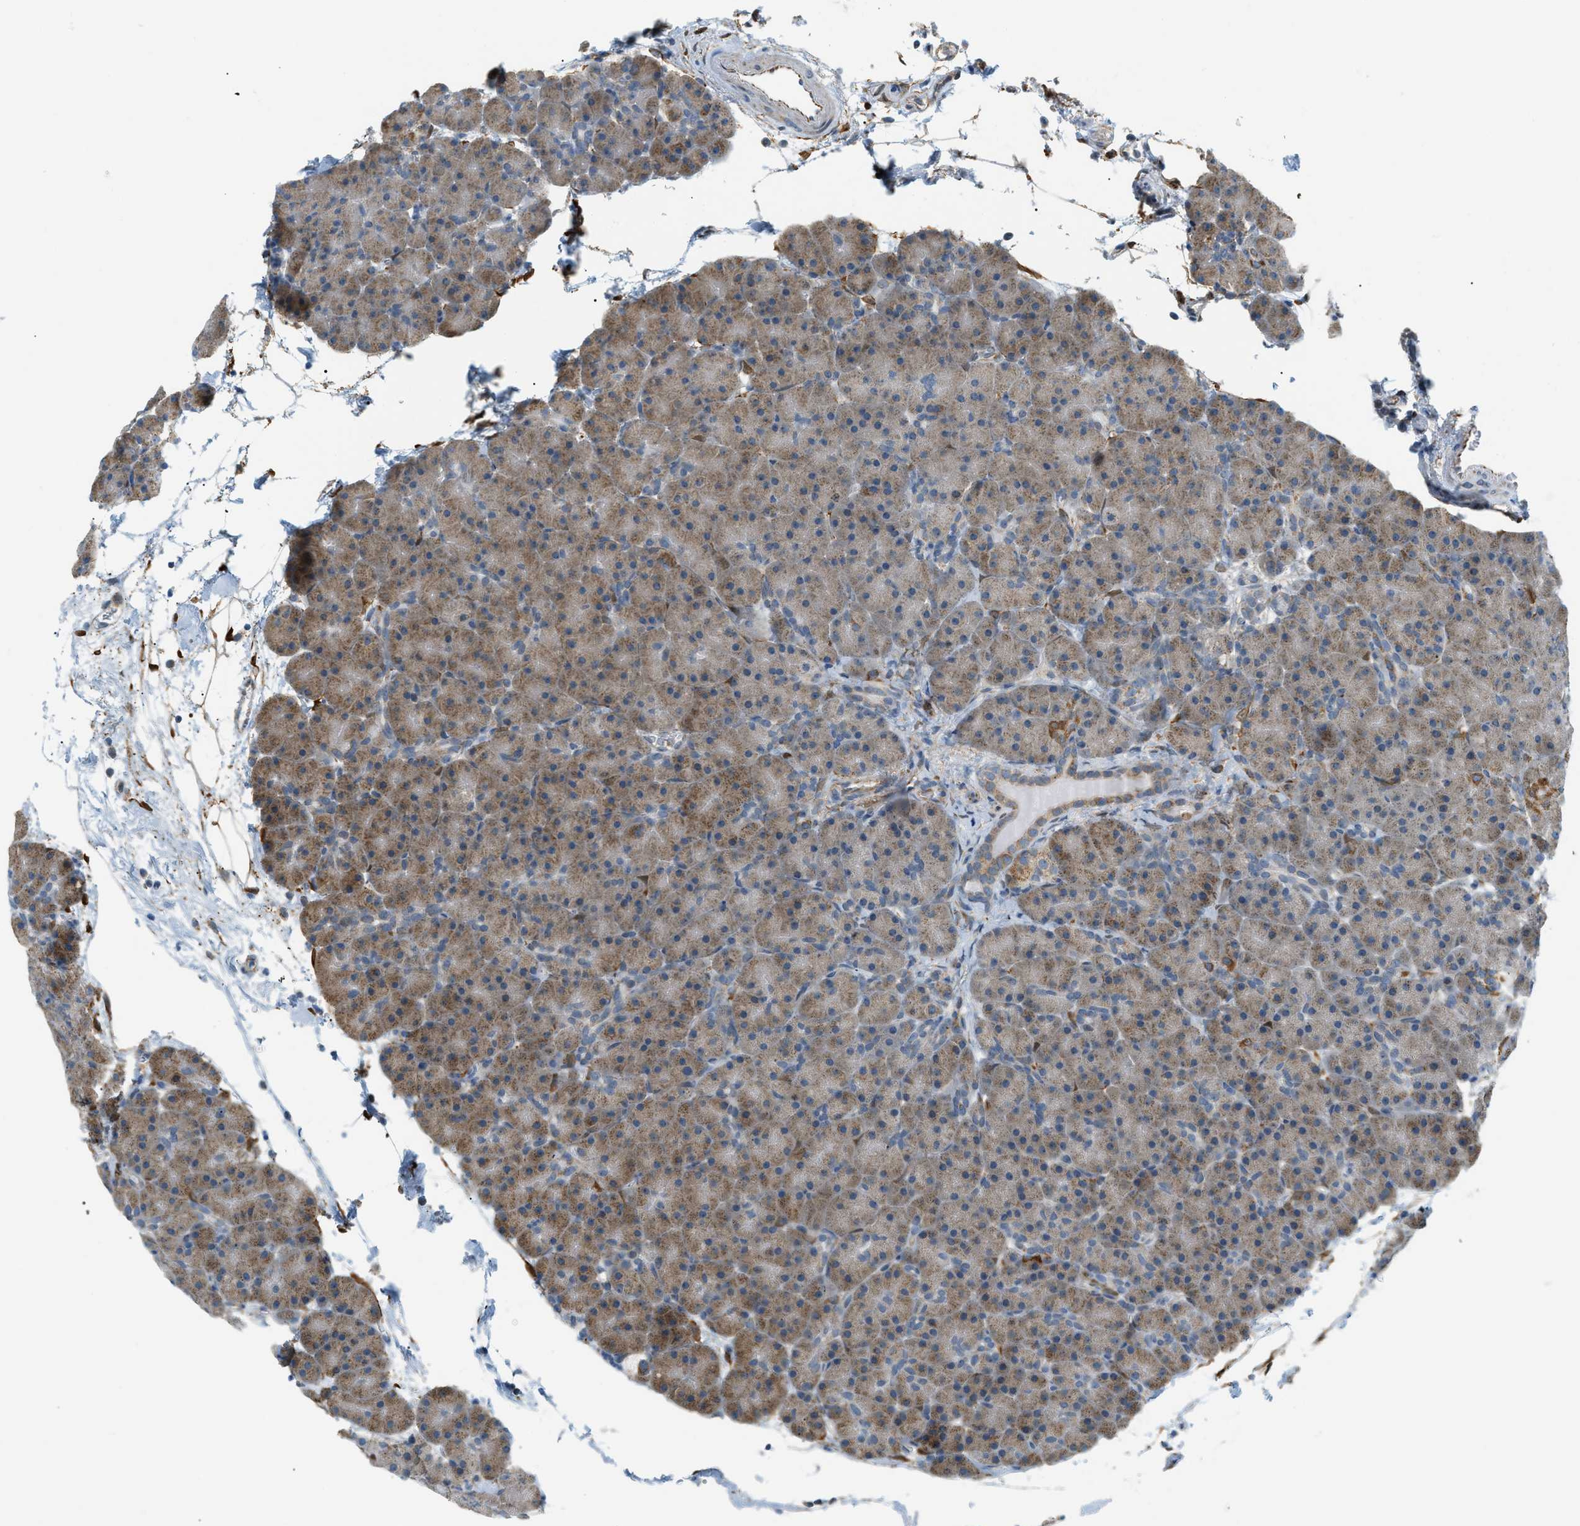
{"staining": {"intensity": "weak", "quantity": "25%-75%", "location": "cytoplasmic/membranous"}, "tissue": "pancreas", "cell_type": "Exocrine glandular cells", "image_type": "normal", "snomed": [{"axis": "morphology", "description": "Normal tissue, NOS"}, {"axis": "topography", "description": "Pancreas"}], "caption": "The immunohistochemical stain labels weak cytoplasmic/membranous positivity in exocrine glandular cells of normal pancreas. The staining was performed using DAB (3,3'-diaminobenzidine), with brown indicating positive protein expression. Nuclei are stained blue with hematoxylin.", "gene": "PIGG", "patient": {"sex": "male", "age": 66}}